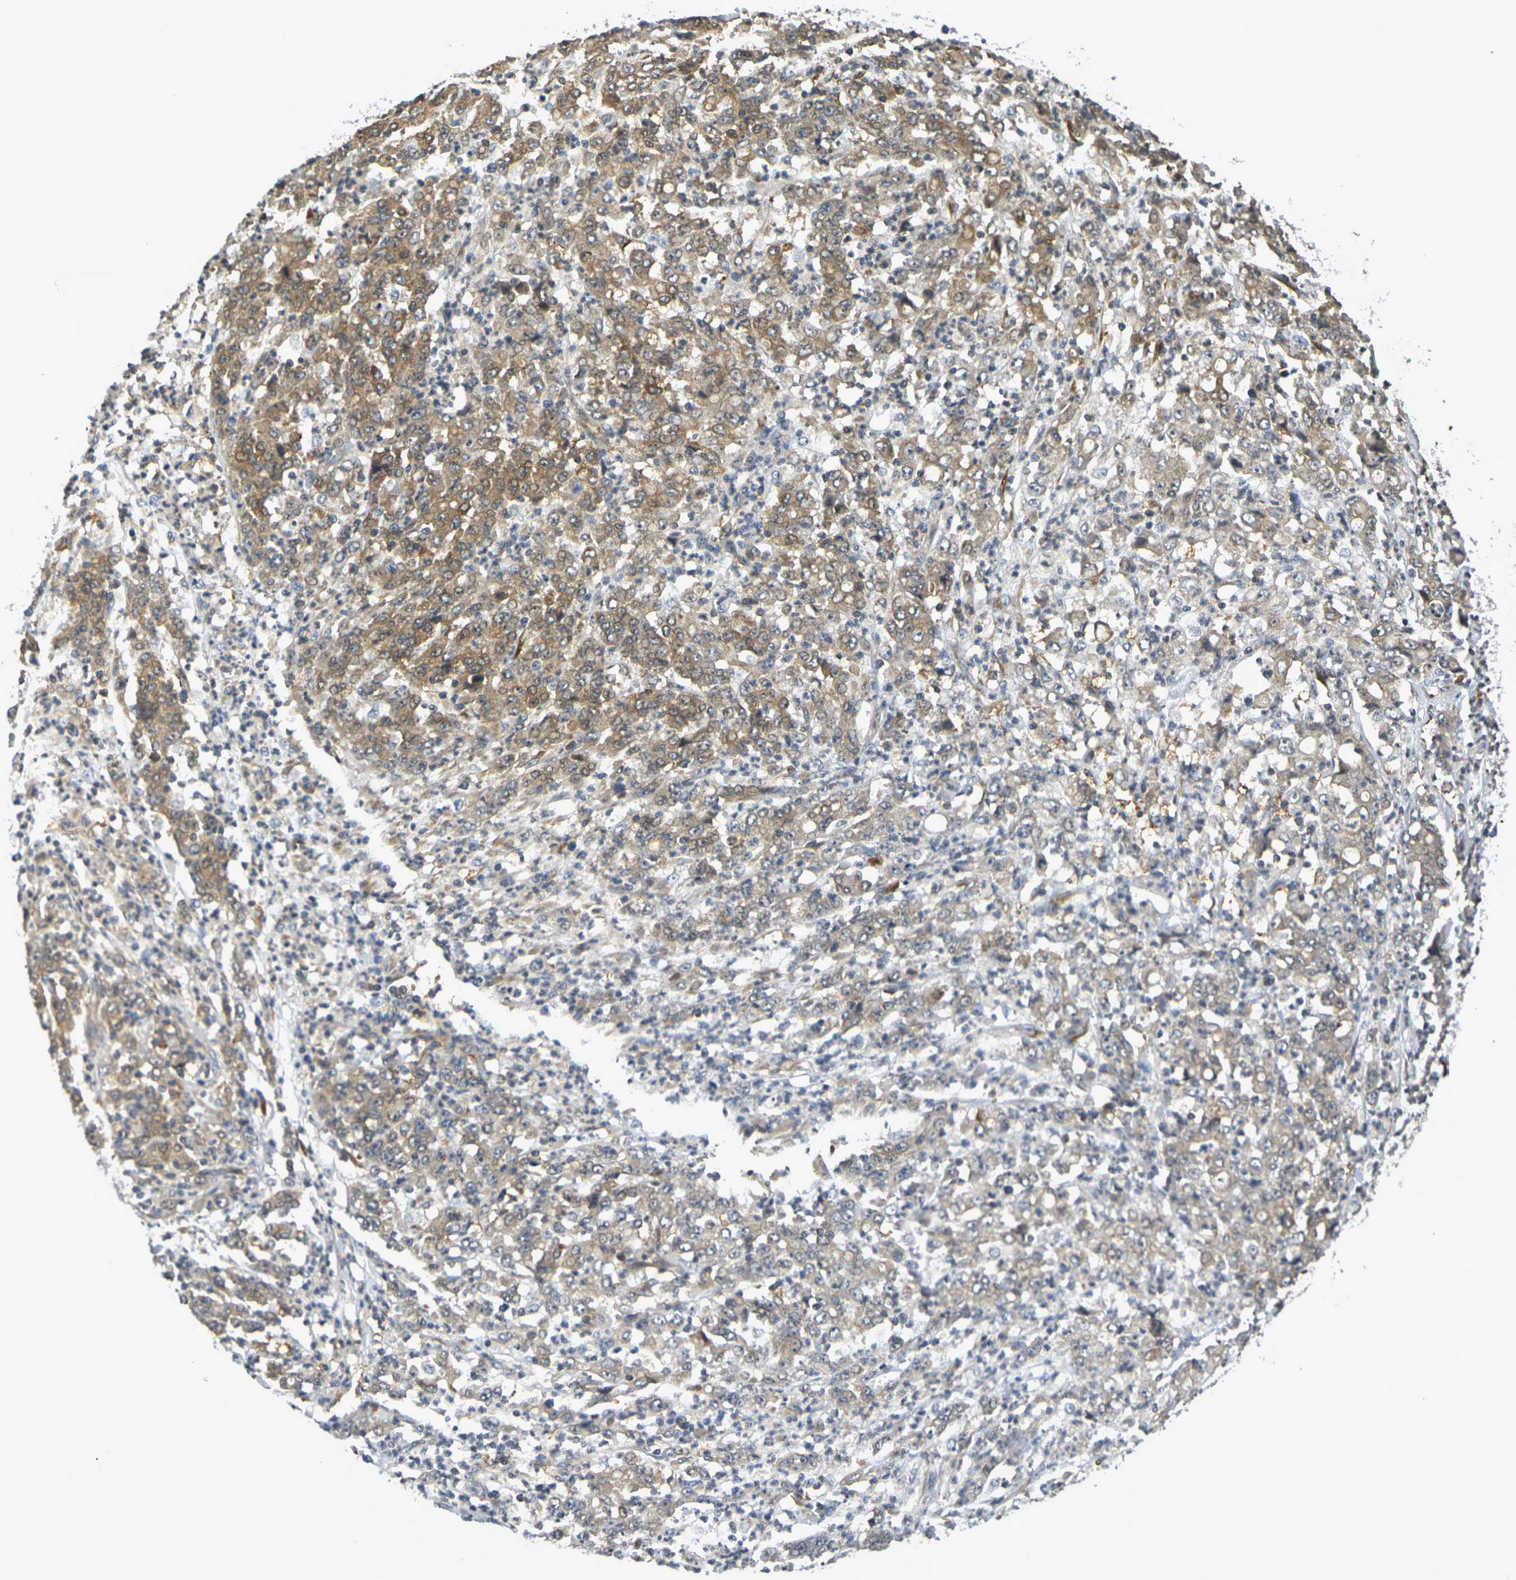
{"staining": {"intensity": "moderate", "quantity": "25%-75%", "location": "cytoplasmic/membranous"}, "tissue": "stomach cancer", "cell_type": "Tumor cells", "image_type": "cancer", "snomed": [{"axis": "morphology", "description": "Adenocarcinoma, NOS"}, {"axis": "topography", "description": "Stomach, lower"}], "caption": "IHC staining of stomach cancer, which reveals medium levels of moderate cytoplasmic/membranous staining in approximately 25%-75% of tumor cells indicating moderate cytoplasmic/membranous protein staining. The staining was performed using DAB (3,3'-diaminobenzidine) (brown) for protein detection and nuclei were counterstained in hematoxylin (blue).", "gene": "CAST", "patient": {"sex": "female", "age": 71}}